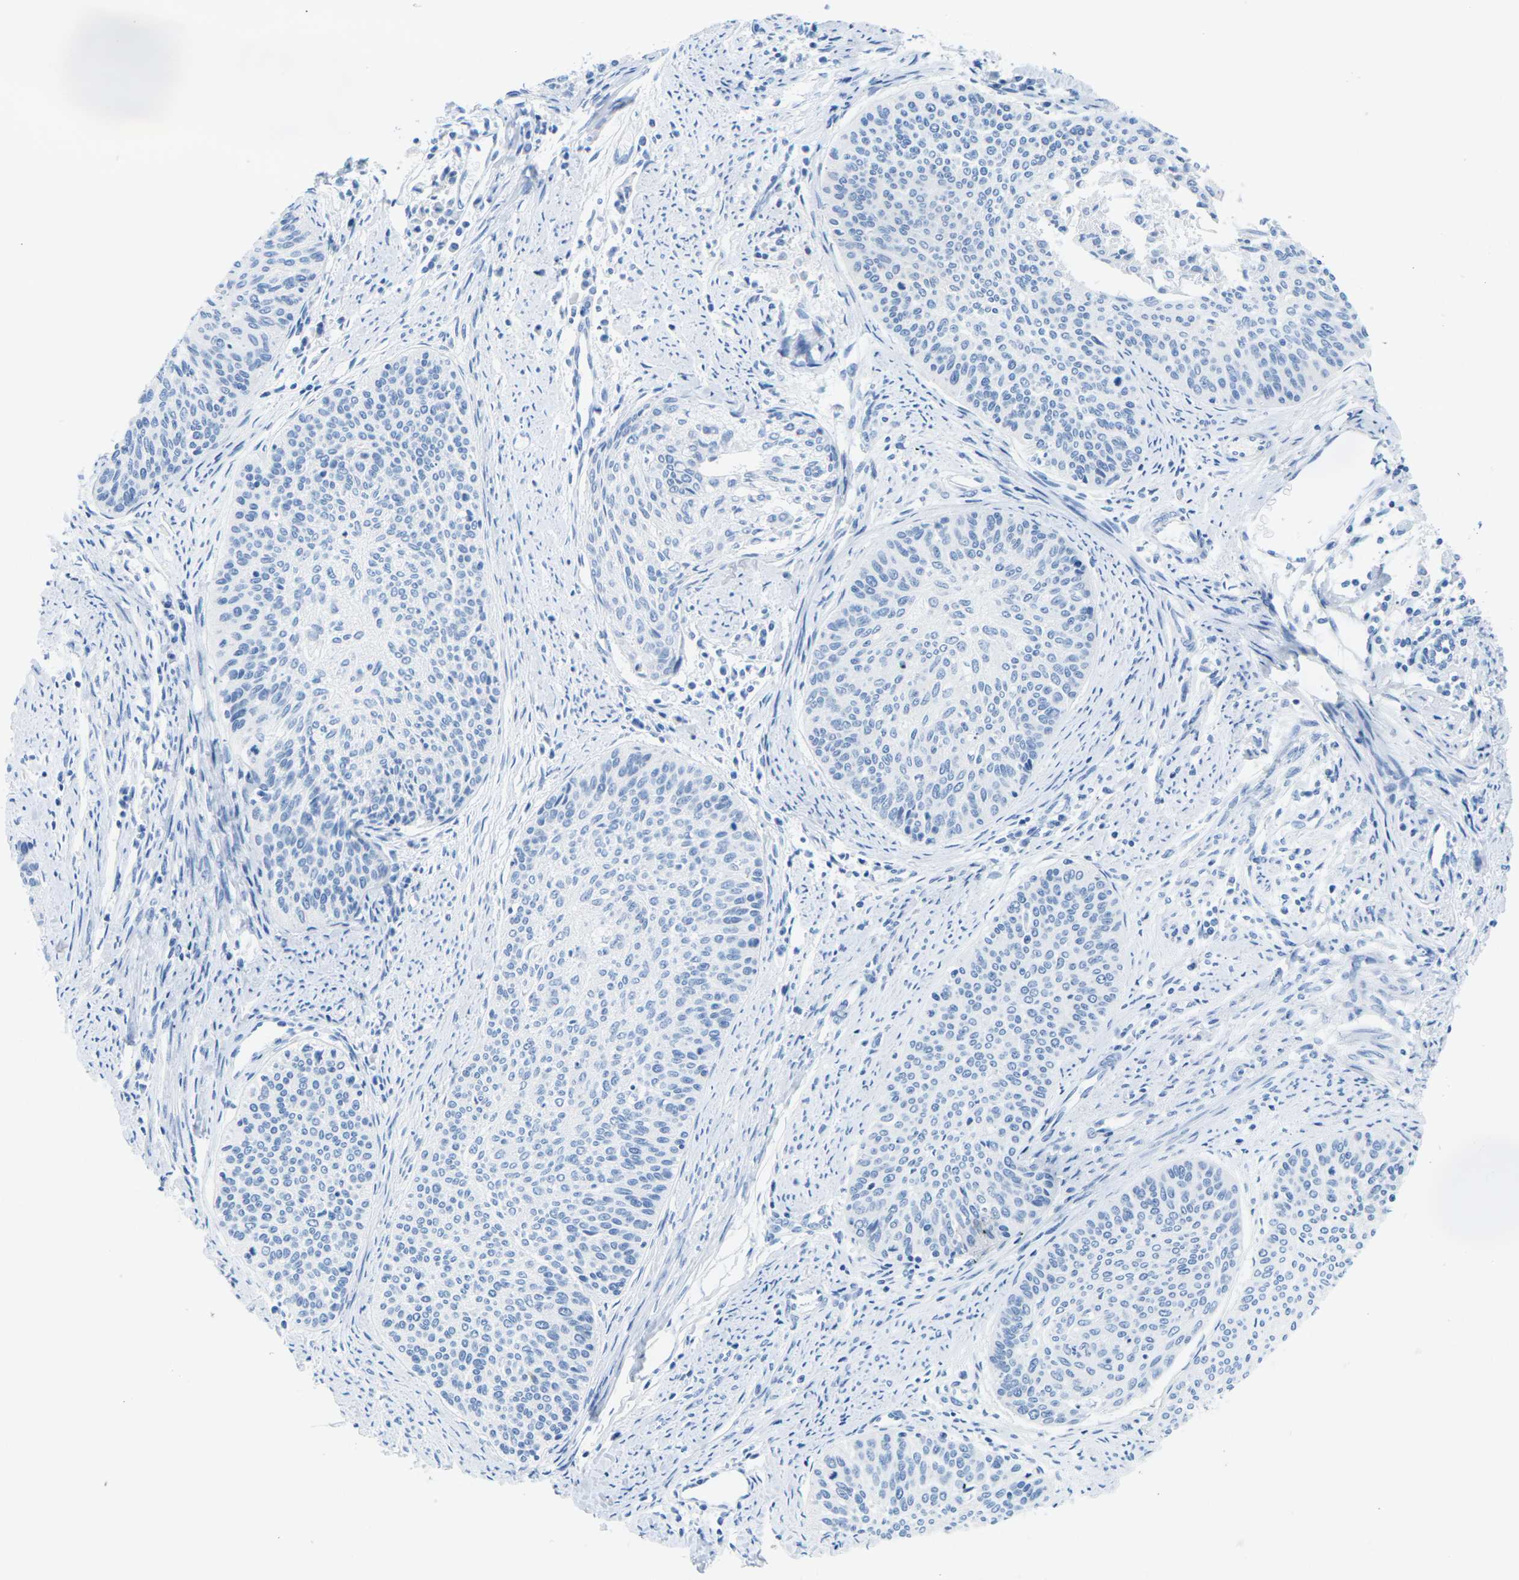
{"staining": {"intensity": "negative", "quantity": "none", "location": "none"}, "tissue": "cervical cancer", "cell_type": "Tumor cells", "image_type": "cancer", "snomed": [{"axis": "morphology", "description": "Squamous cell carcinoma, NOS"}, {"axis": "topography", "description": "Cervix"}], "caption": "Tumor cells are negative for brown protein staining in squamous cell carcinoma (cervical).", "gene": "SLC12A1", "patient": {"sex": "female", "age": 55}}